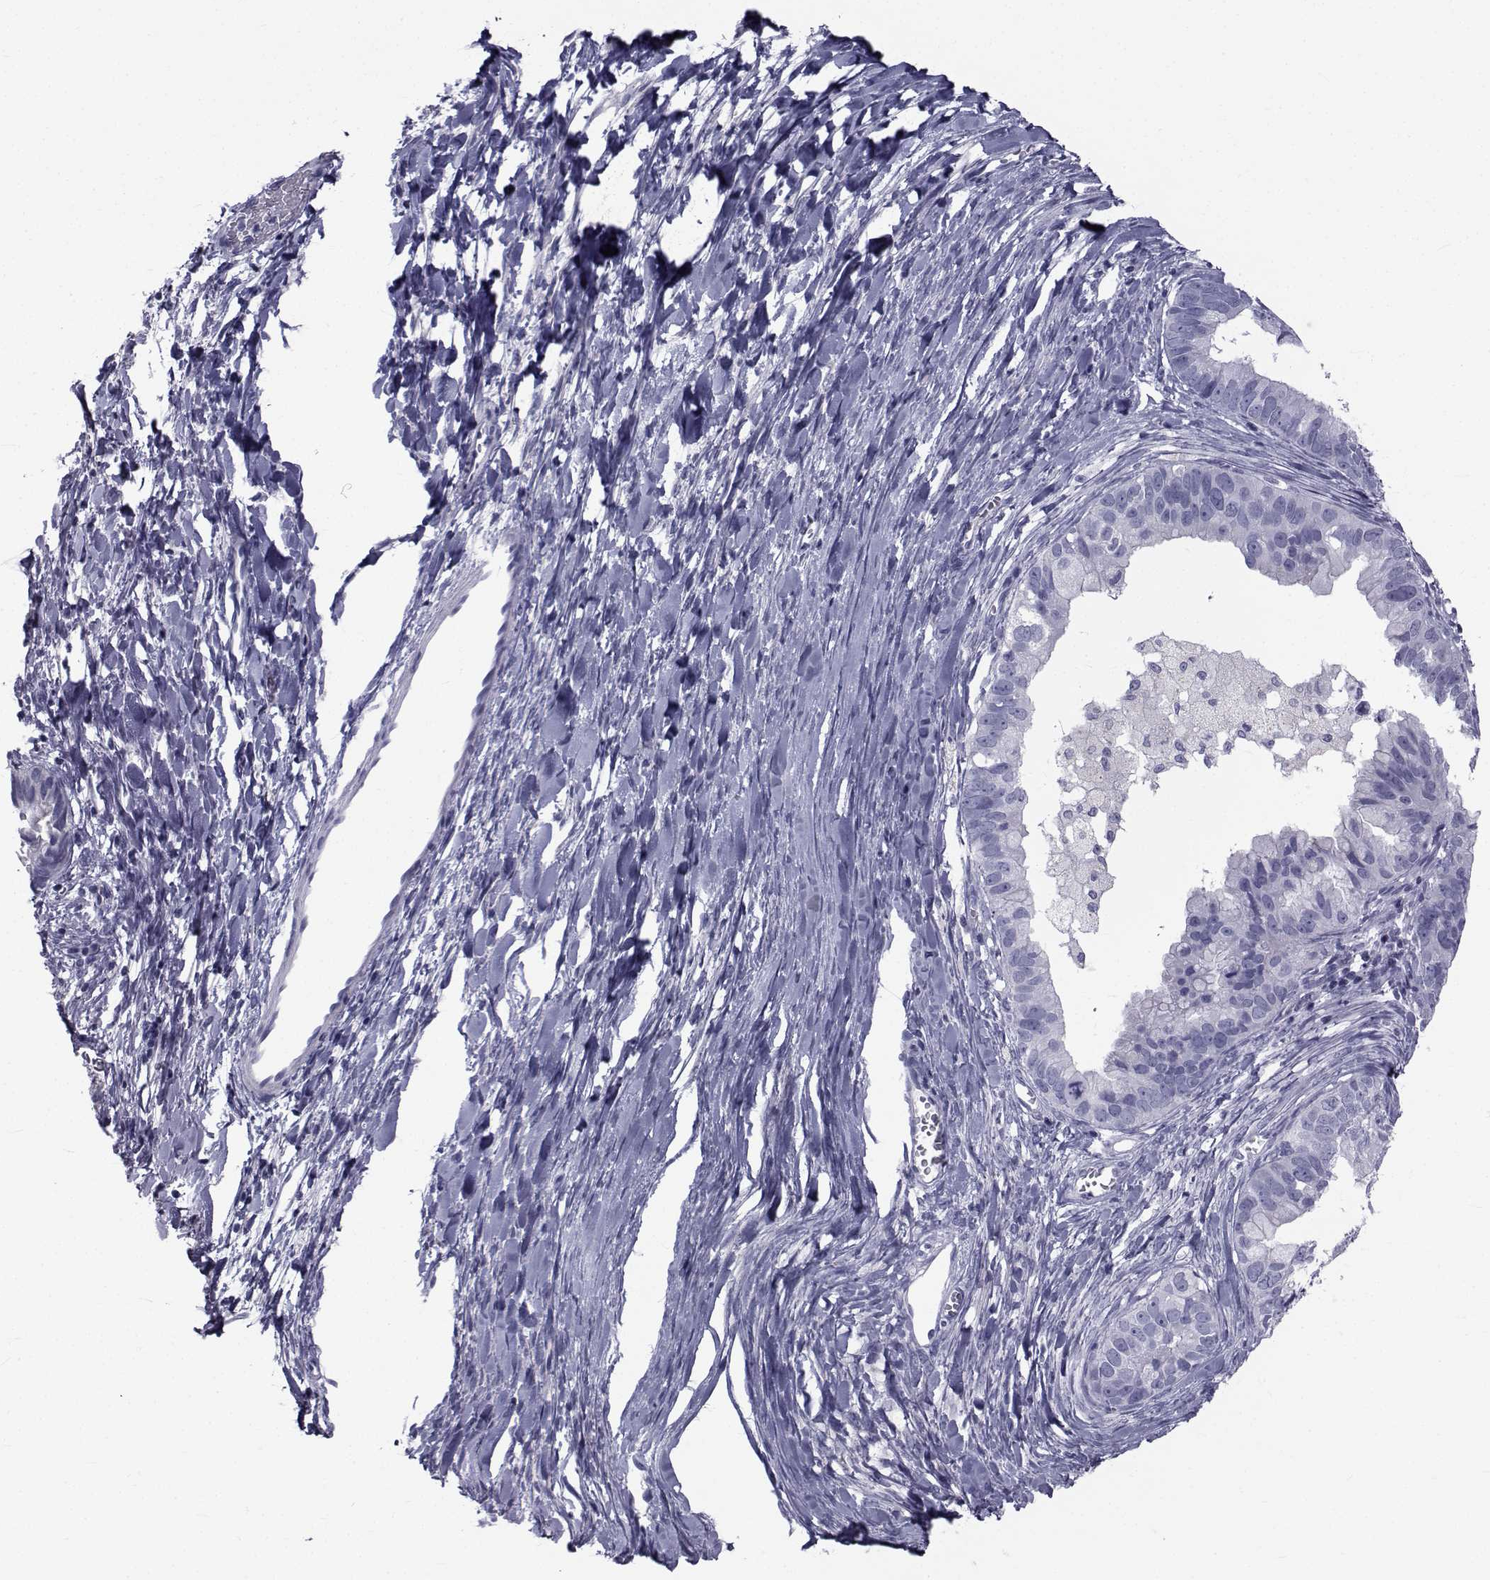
{"staining": {"intensity": "negative", "quantity": "none", "location": "none"}, "tissue": "ovarian cancer", "cell_type": "Tumor cells", "image_type": "cancer", "snomed": [{"axis": "morphology", "description": "Cystadenocarcinoma, mucinous, NOS"}, {"axis": "topography", "description": "Ovary"}], "caption": "The micrograph displays no significant staining in tumor cells of ovarian cancer.", "gene": "FDXR", "patient": {"sex": "female", "age": 76}}